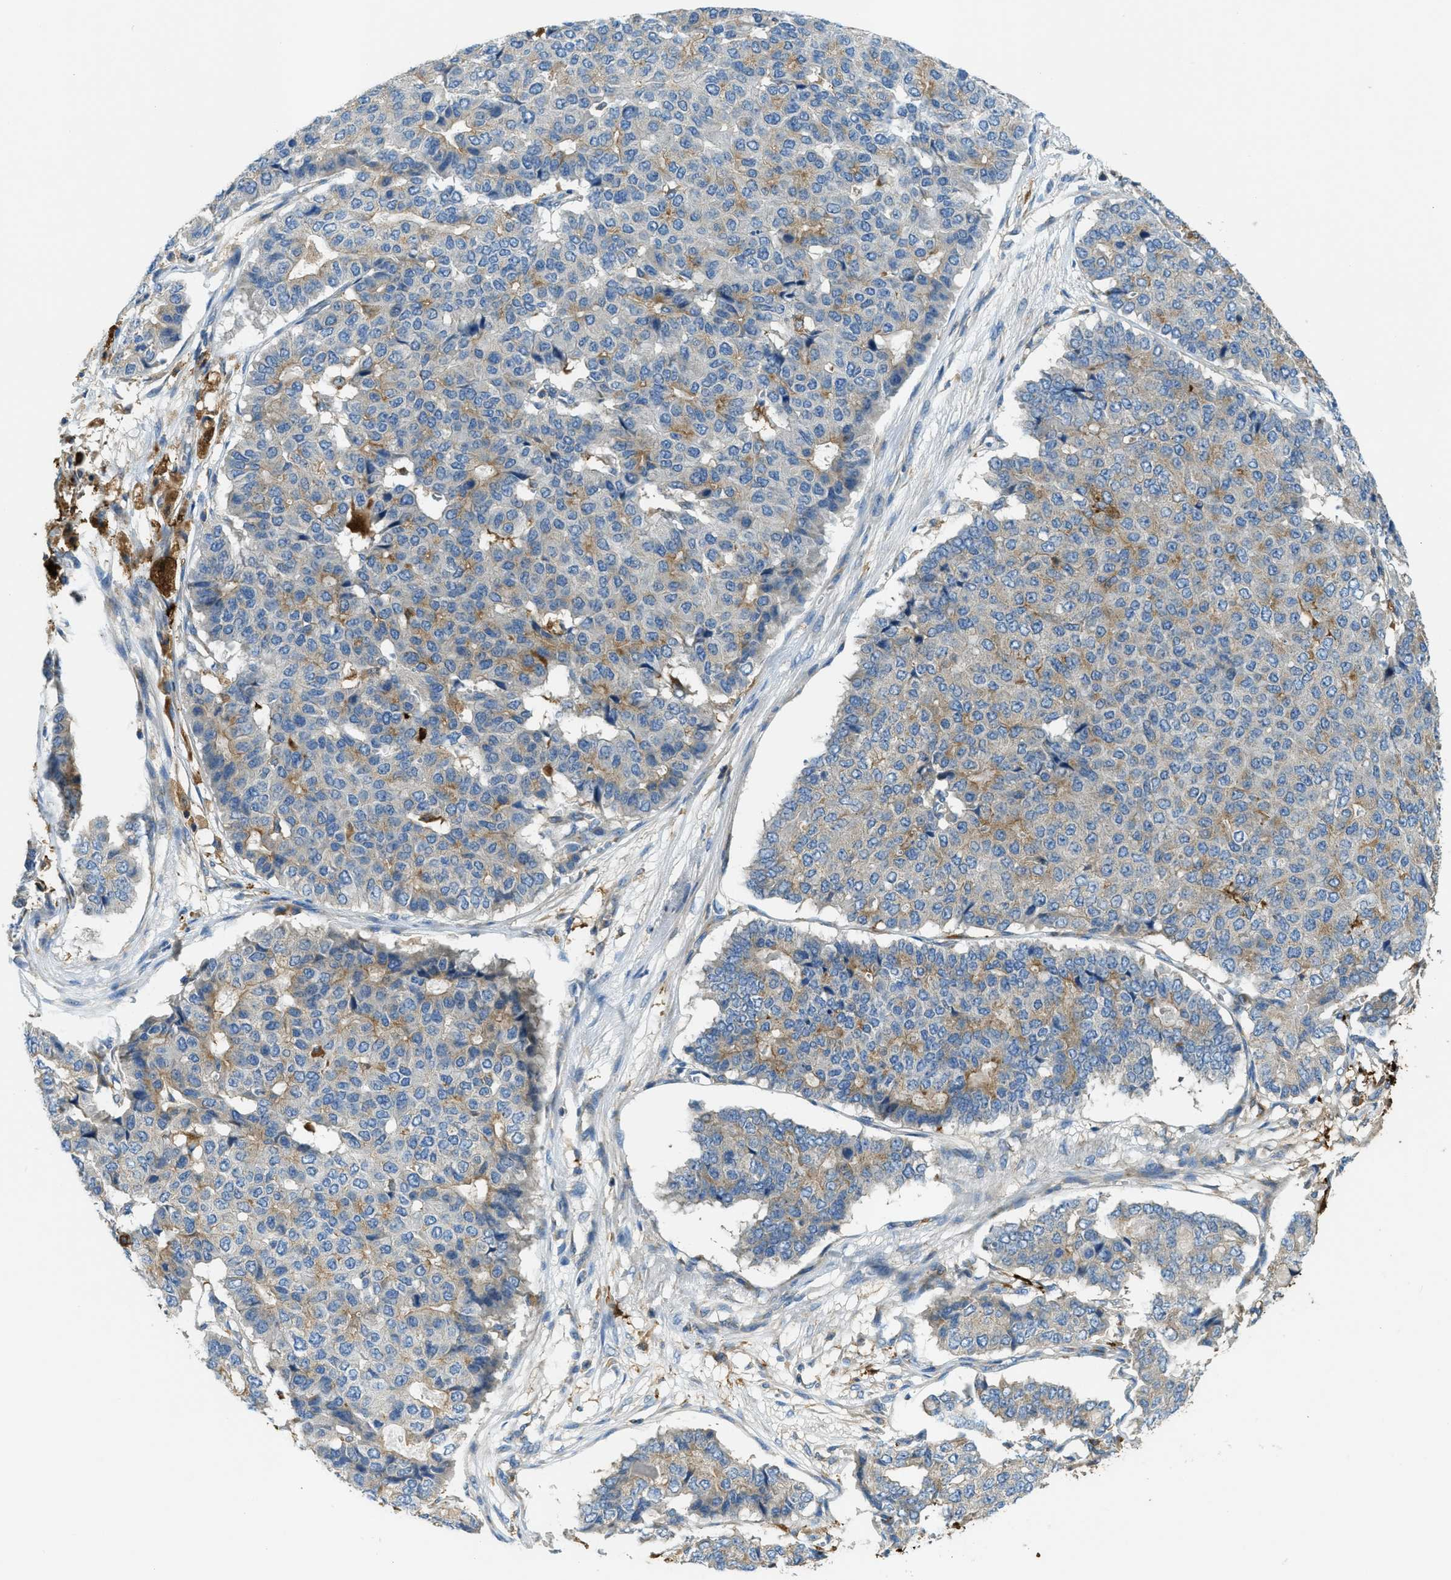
{"staining": {"intensity": "weak", "quantity": "25%-75%", "location": "cytoplasmic/membranous"}, "tissue": "pancreatic cancer", "cell_type": "Tumor cells", "image_type": "cancer", "snomed": [{"axis": "morphology", "description": "Adenocarcinoma, NOS"}, {"axis": "topography", "description": "Pancreas"}], "caption": "Immunohistochemical staining of pancreatic adenocarcinoma demonstrates low levels of weak cytoplasmic/membranous staining in about 25%-75% of tumor cells.", "gene": "RFFL", "patient": {"sex": "male", "age": 50}}